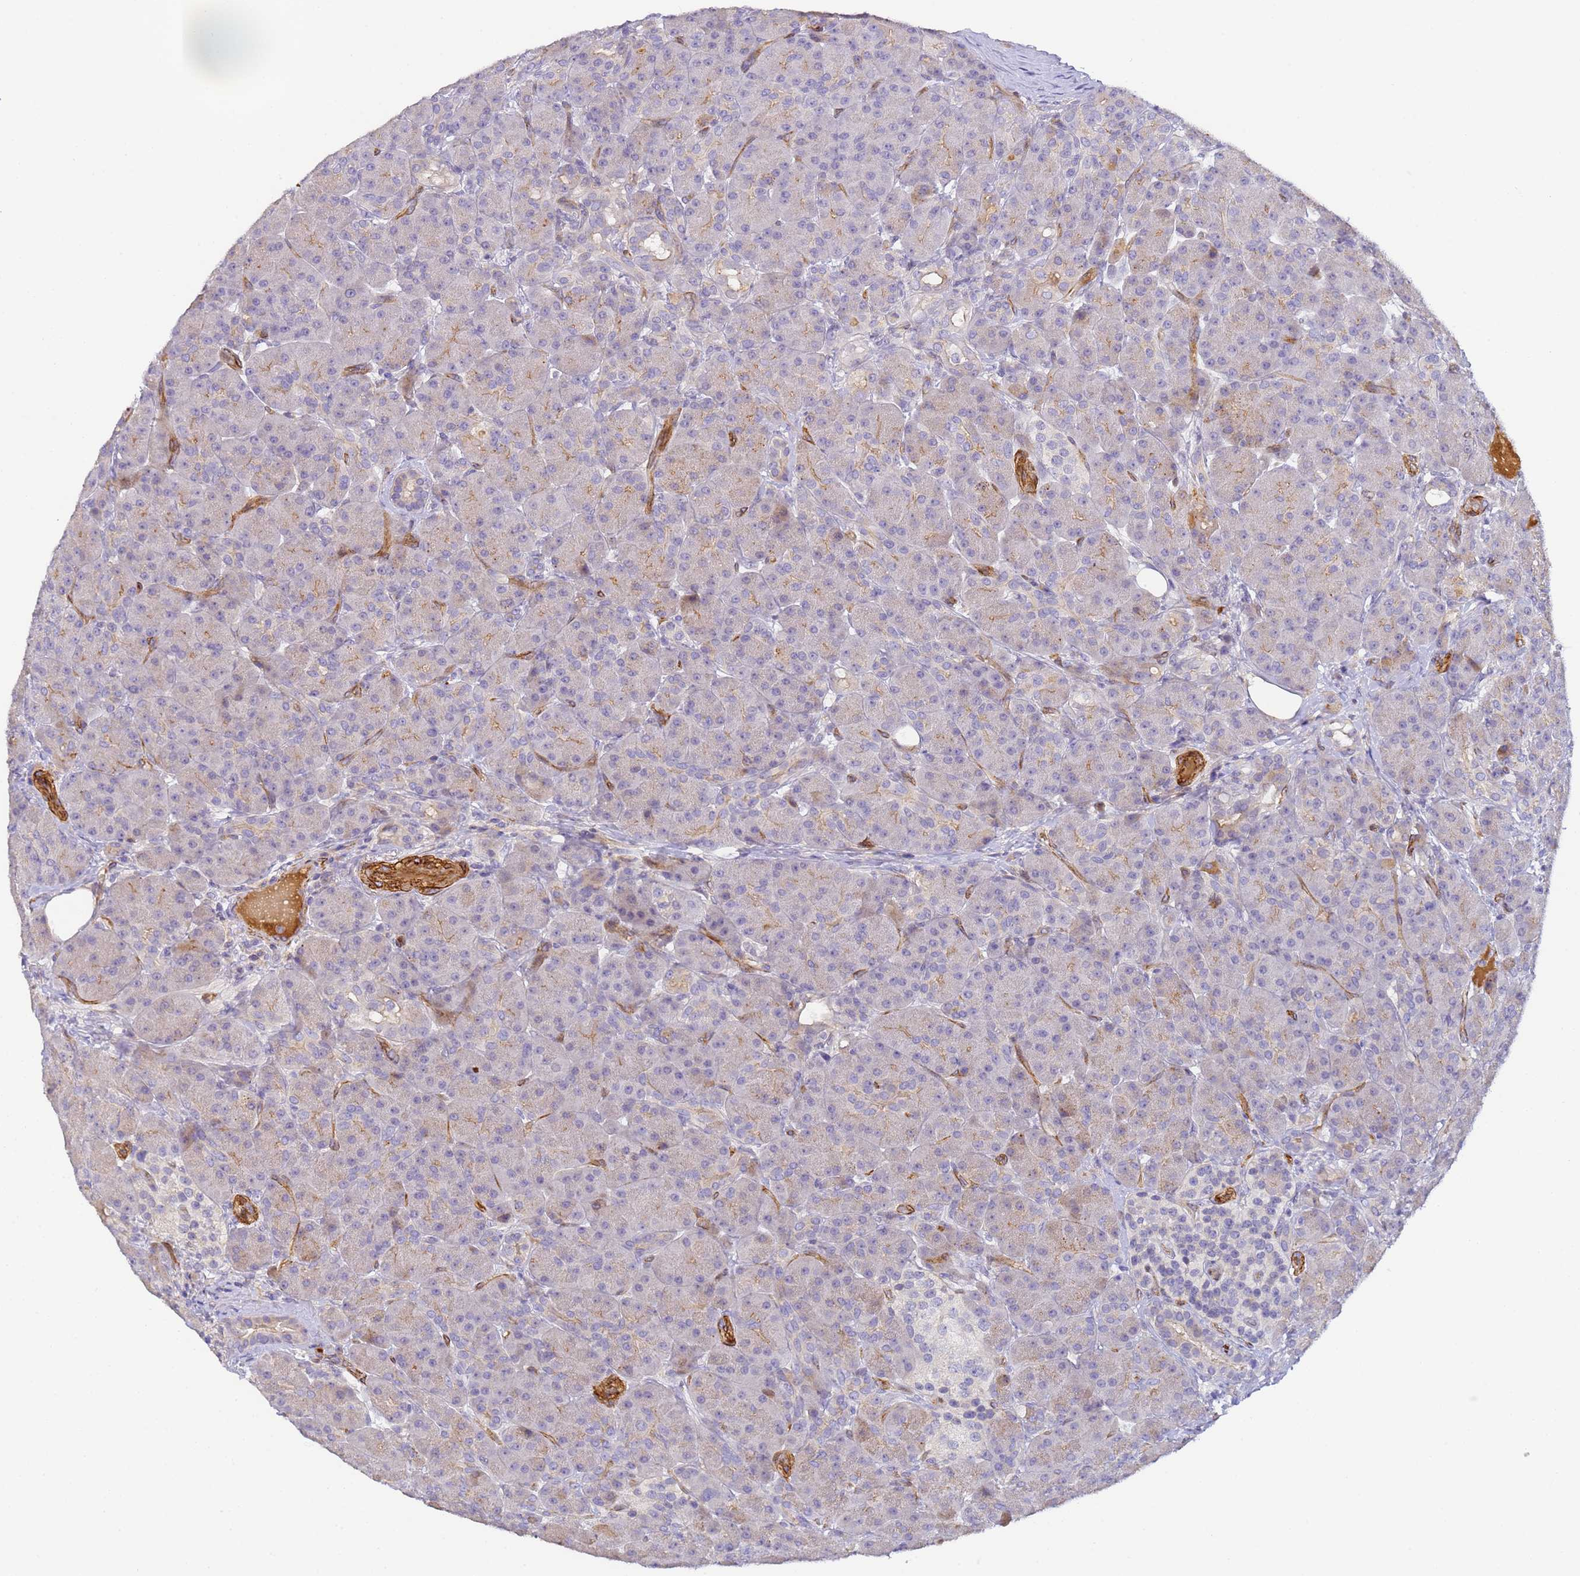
{"staining": {"intensity": "weak", "quantity": "<25%", "location": "cytoplasmic/membranous"}, "tissue": "pancreas", "cell_type": "Exocrine glandular cells", "image_type": "normal", "snomed": [{"axis": "morphology", "description": "Normal tissue, NOS"}, {"axis": "topography", "description": "Pancreas"}], "caption": "The photomicrograph demonstrates no significant positivity in exocrine glandular cells of pancreas. (Brightfield microscopy of DAB IHC at high magnification).", "gene": "CFHR1", "patient": {"sex": "male", "age": 63}}